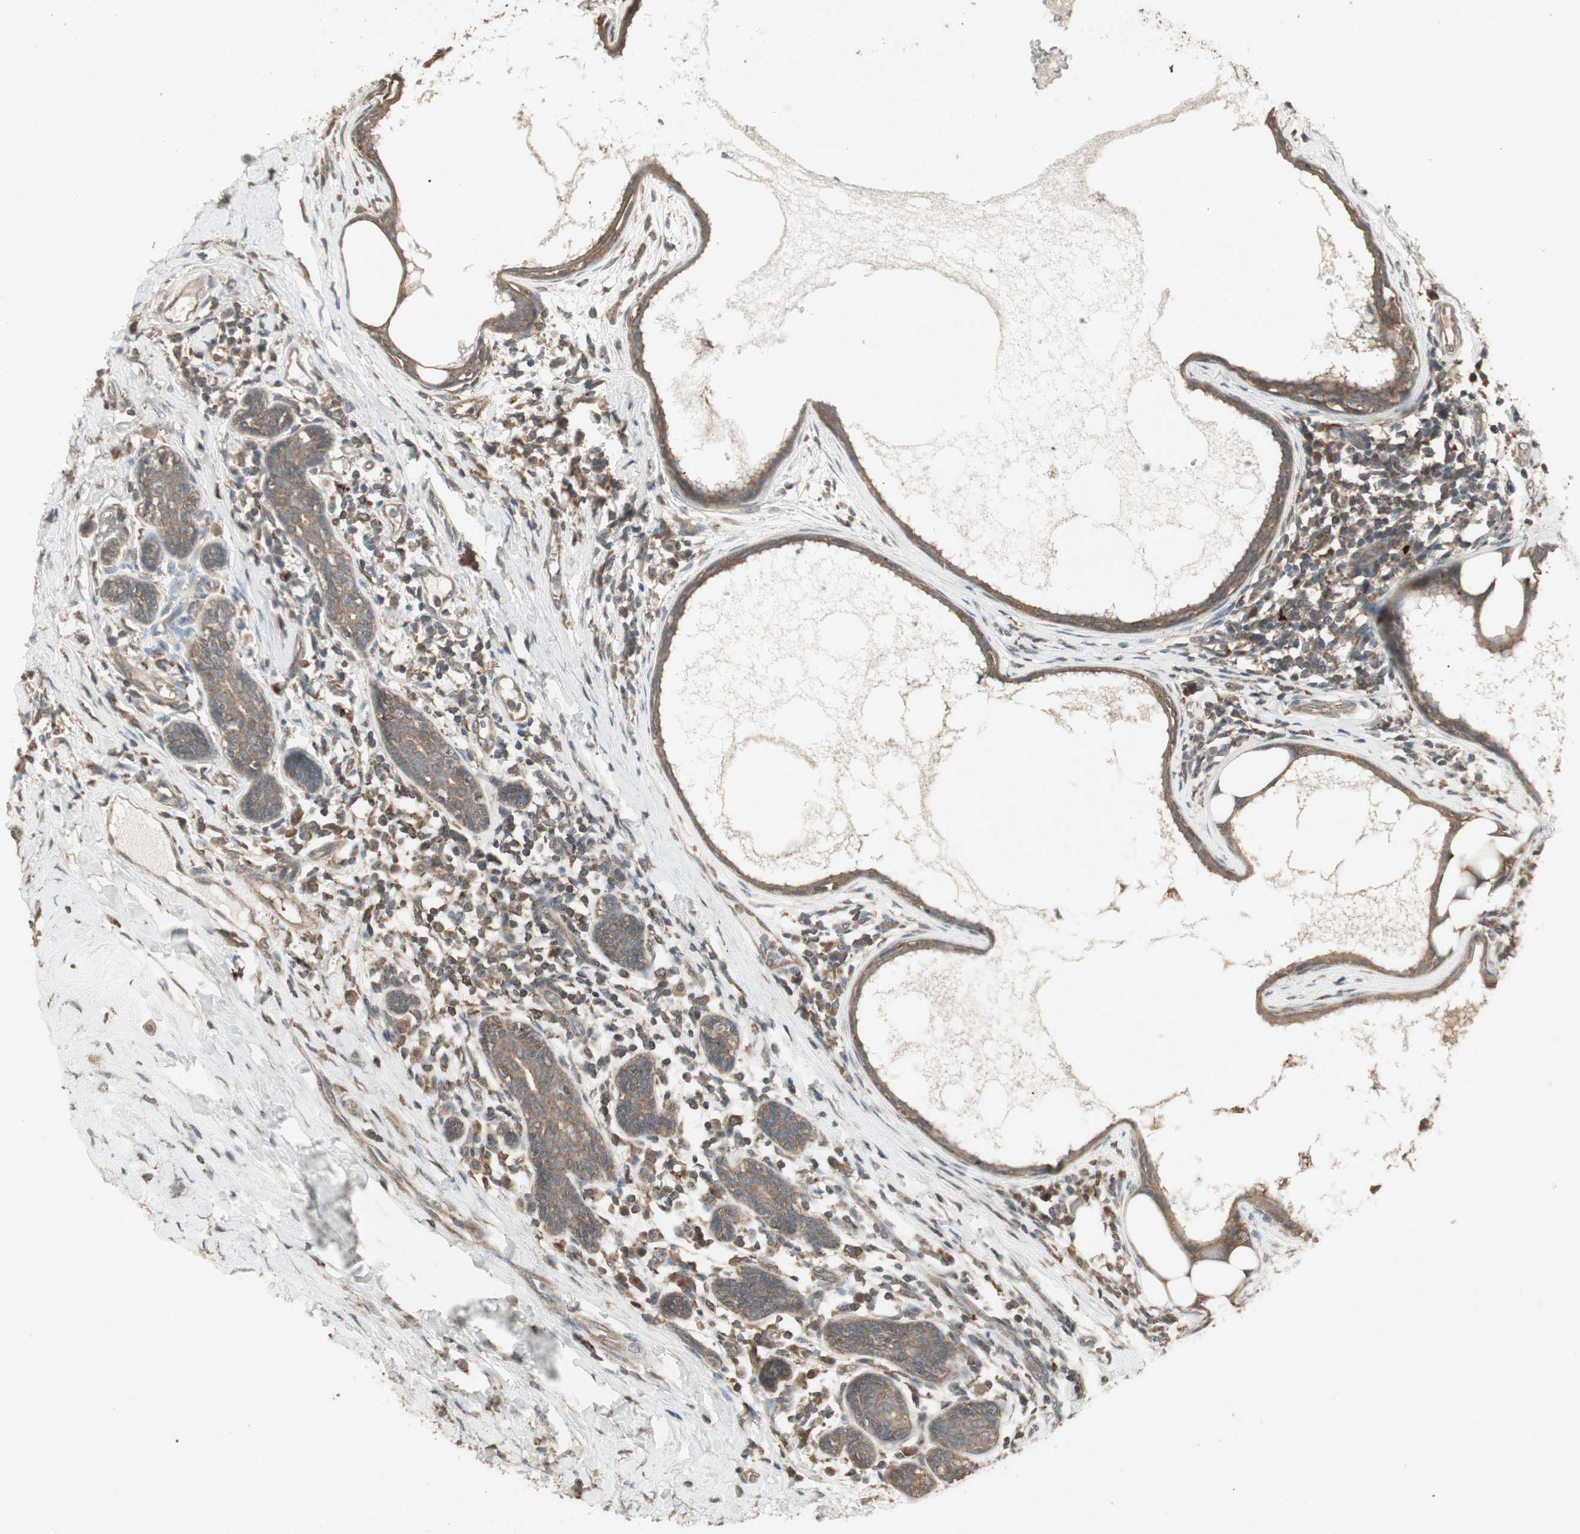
{"staining": {"intensity": "moderate", "quantity": ">75%", "location": "cytoplasmic/membranous"}, "tissue": "breast cancer", "cell_type": "Tumor cells", "image_type": "cancer", "snomed": [{"axis": "morphology", "description": "Duct carcinoma"}, {"axis": "topography", "description": "Breast"}], "caption": "This is a histology image of immunohistochemistry staining of breast invasive ductal carcinoma, which shows moderate expression in the cytoplasmic/membranous of tumor cells.", "gene": "UBAC1", "patient": {"sex": "female", "age": 40}}